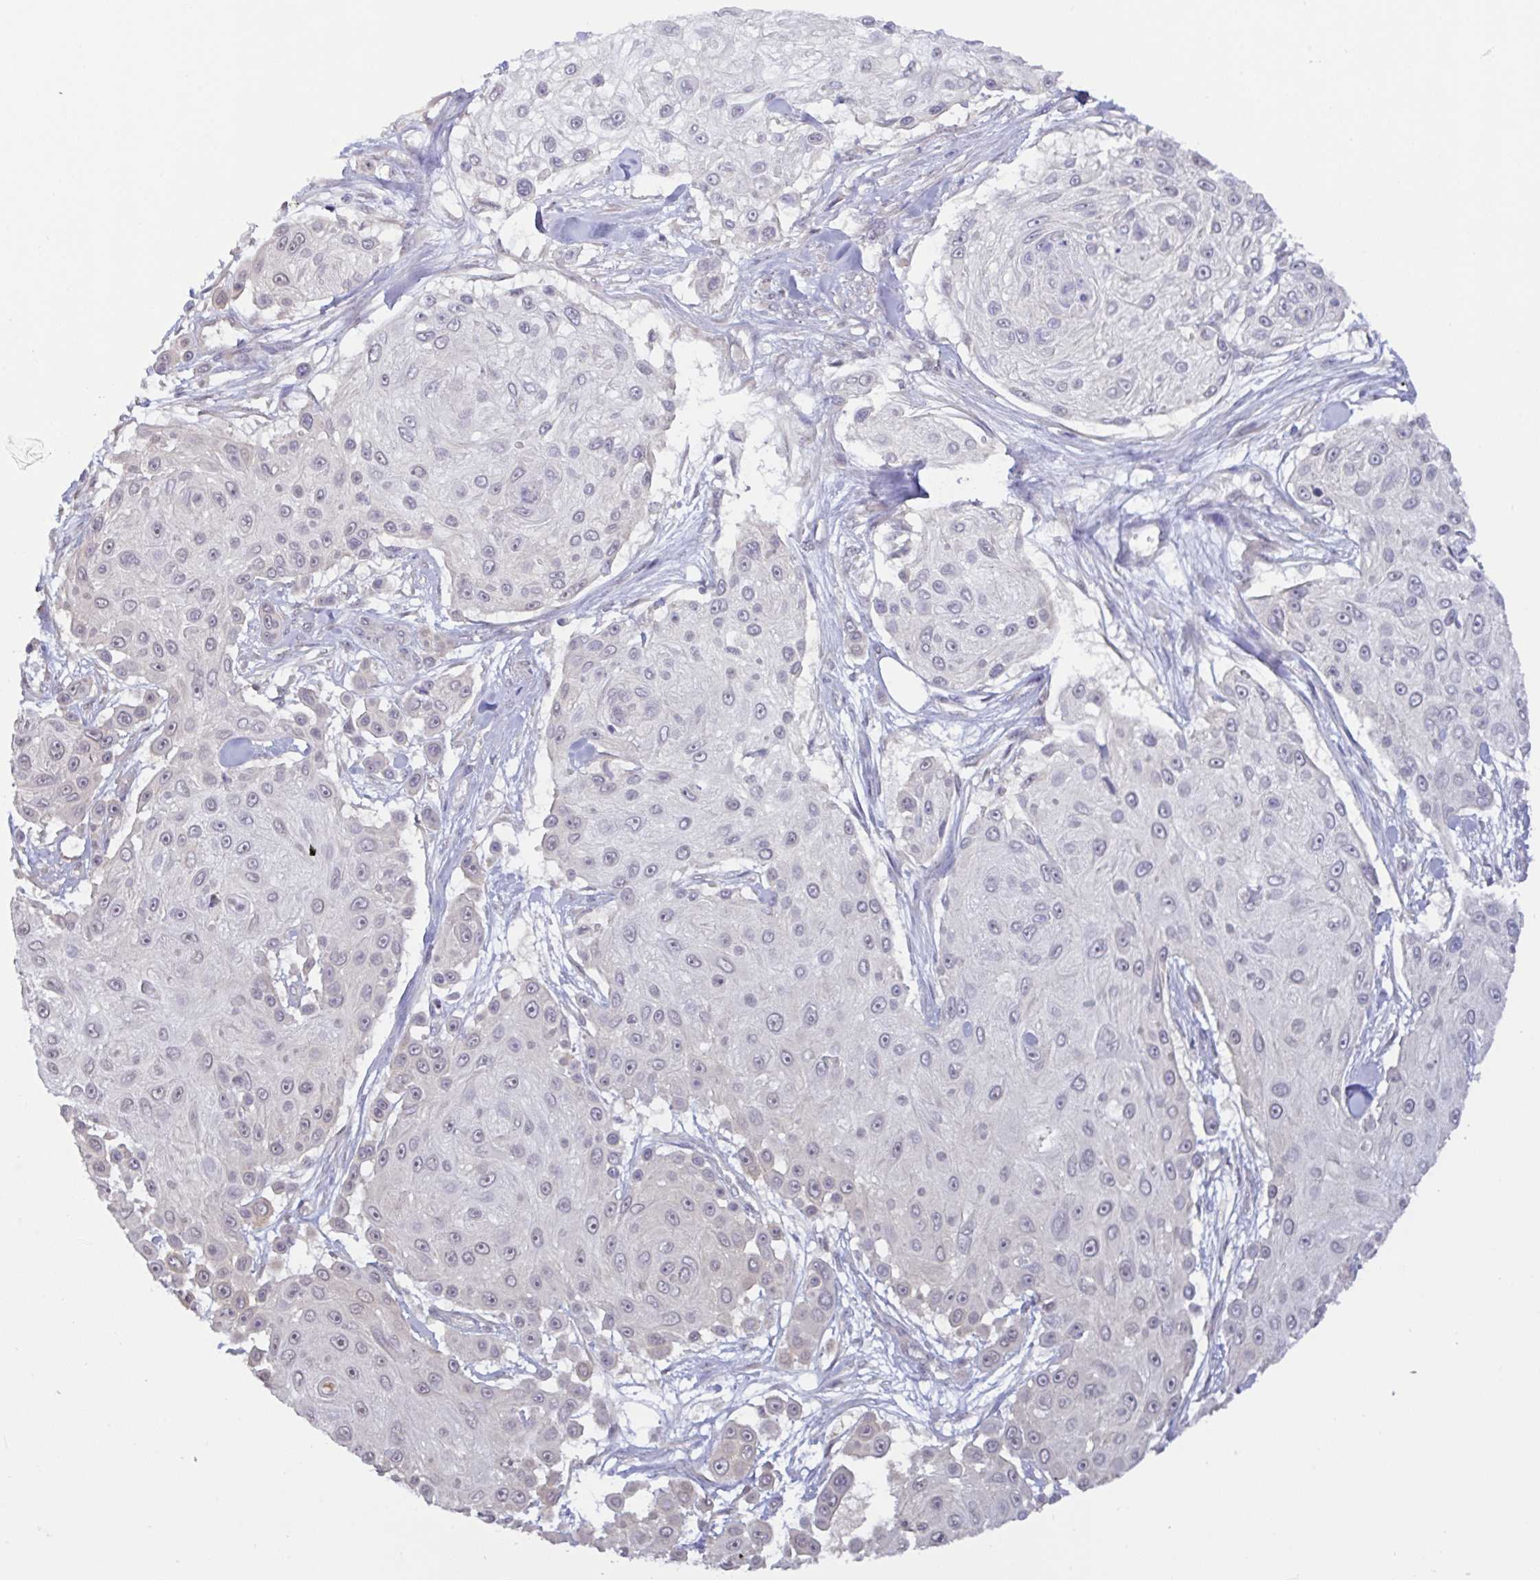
{"staining": {"intensity": "weak", "quantity": "<25%", "location": "nuclear"}, "tissue": "skin cancer", "cell_type": "Tumor cells", "image_type": "cancer", "snomed": [{"axis": "morphology", "description": "Squamous cell carcinoma, NOS"}, {"axis": "topography", "description": "Skin"}], "caption": "Tumor cells show no significant positivity in skin cancer (squamous cell carcinoma).", "gene": "HYPK", "patient": {"sex": "male", "age": 67}}